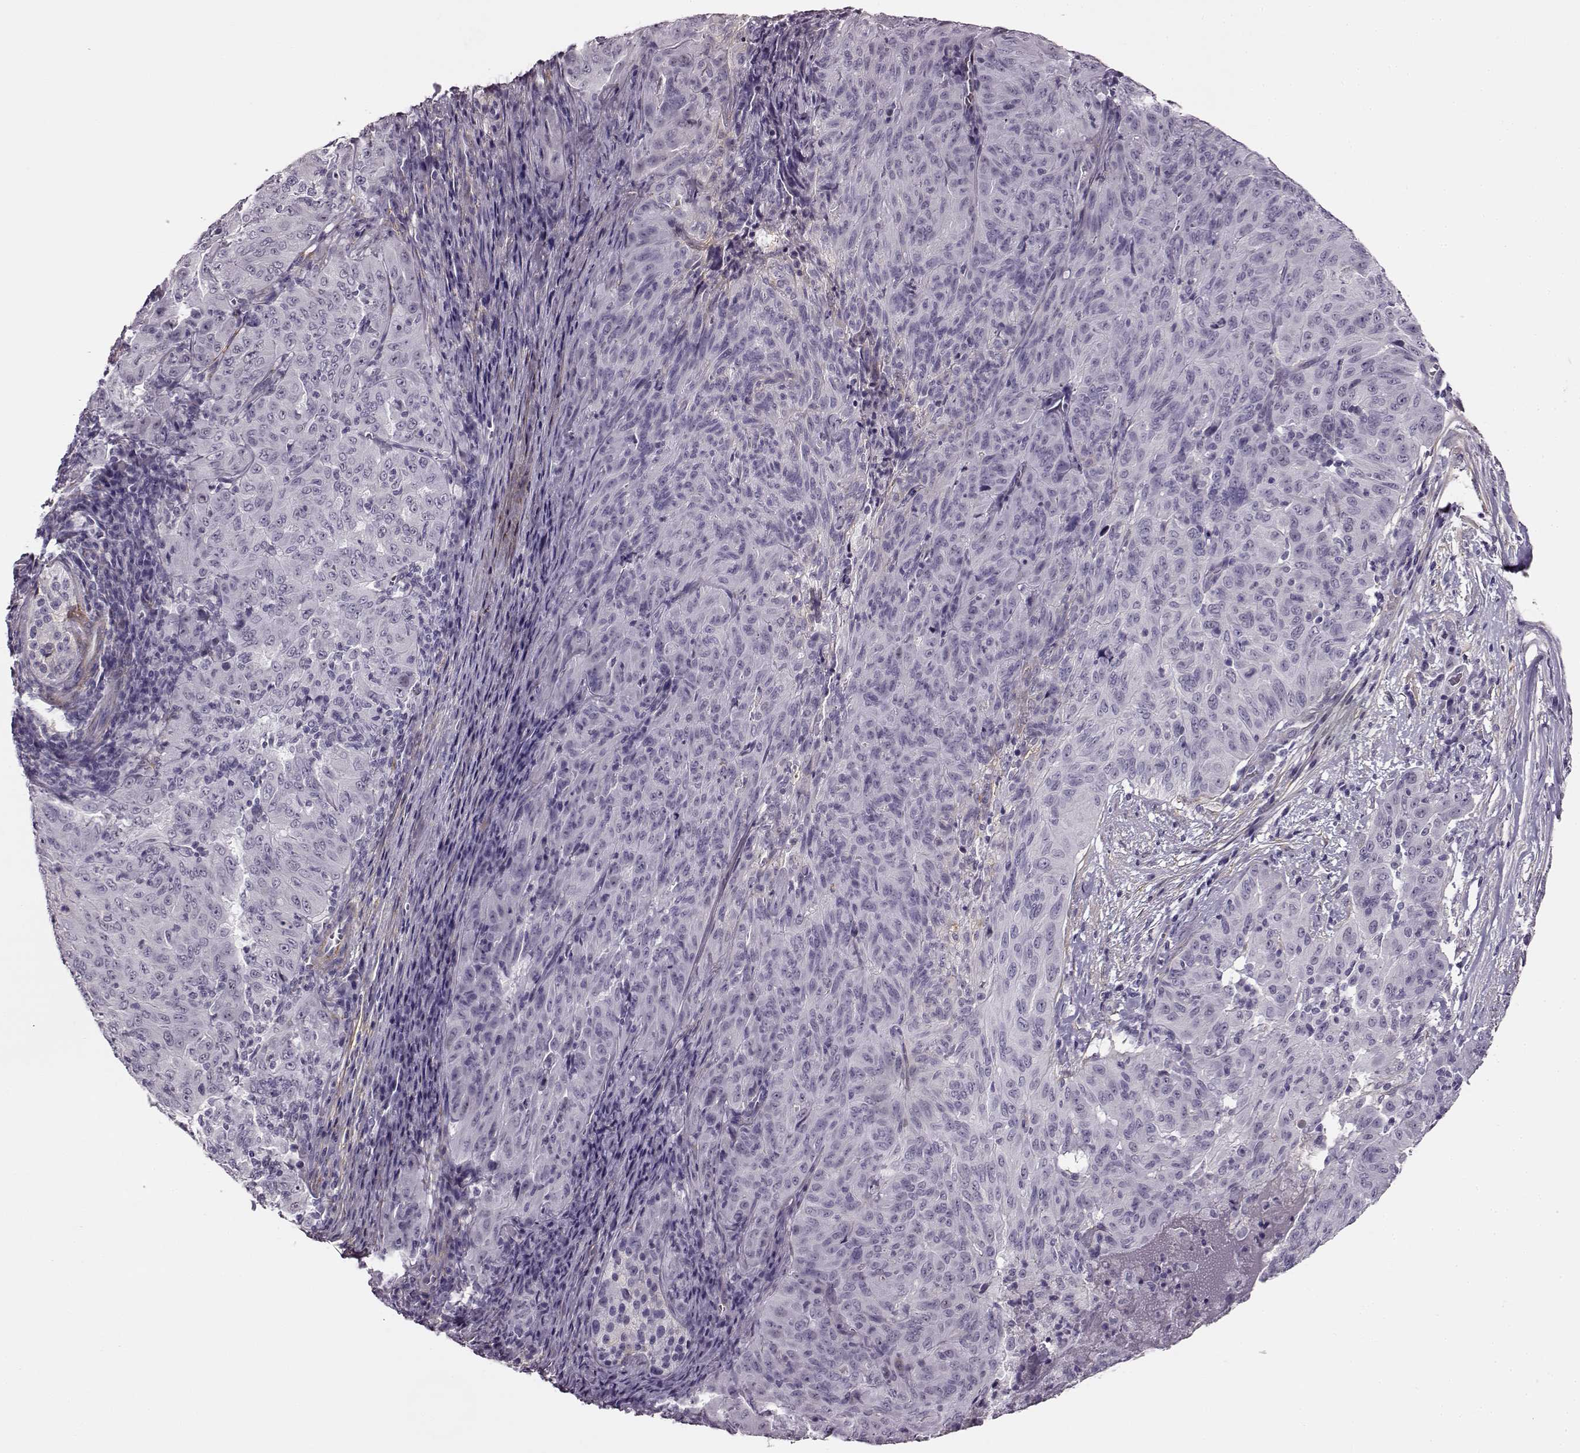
{"staining": {"intensity": "negative", "quantity": "none", "location": "none"}, "tissue": "pancreatic cancer", "cell_type": "Tumor cells", "image_type": "cancer", "snomed": [{"axis": "morphology", "description": "Adenocarcinoma, NOS"}, {"axis": "topography", "description": "Pancreas"}], "caption": "Immunohistochemistry micrograph of neoplastic tissue: pancreatic cancer stained with DAB displays no significant protein expression in tumor cells.", "gene": "TRIM69", "patient": {"sex": "male", "age": 63}}